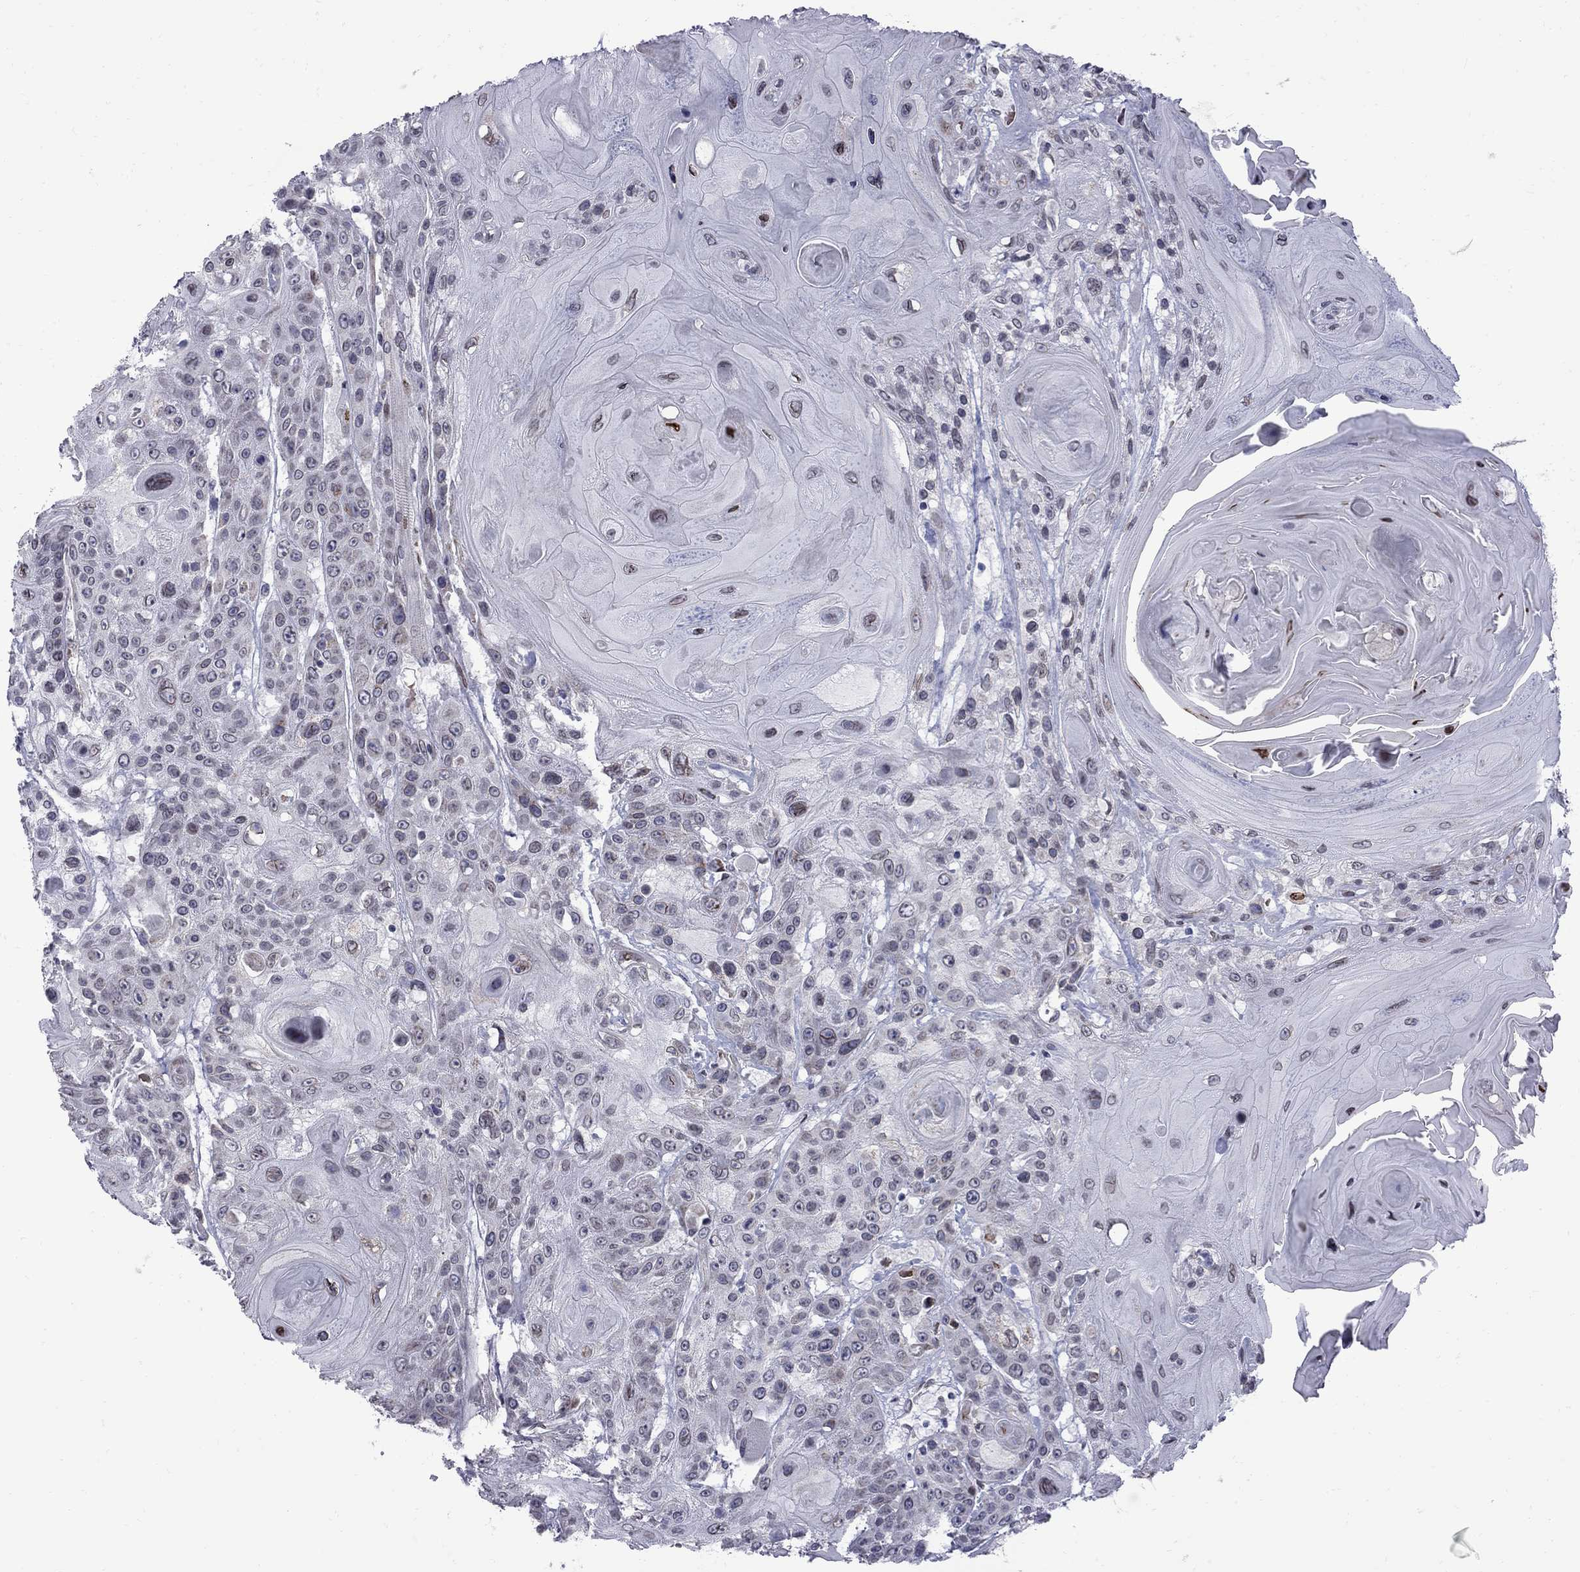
{"staining": {"intensity": "moderate", "quantity": "<25%", "location": "nuclear"}, "tissue": "head and neck cancer", "cell_type": "Tumor cells", "image_type": "cancer", "snomed": [{"axis": "morphology", "description": "Squamous cell carcinoma, NOS"}, {"axis": "topography", "description": "Head-Neck"}], "caption": "Immunohistochemistry micrograph of neoplastic tissue: squamous cell carcinoma (head and neck) stained using IHC exhibits low levels of moderate protein expression localized specifically in the nuclear of tumor cells, appearing as a nuclear brown color.", "gene": "CLTCL1", "patient": {"sex": "female", "age": 59}}